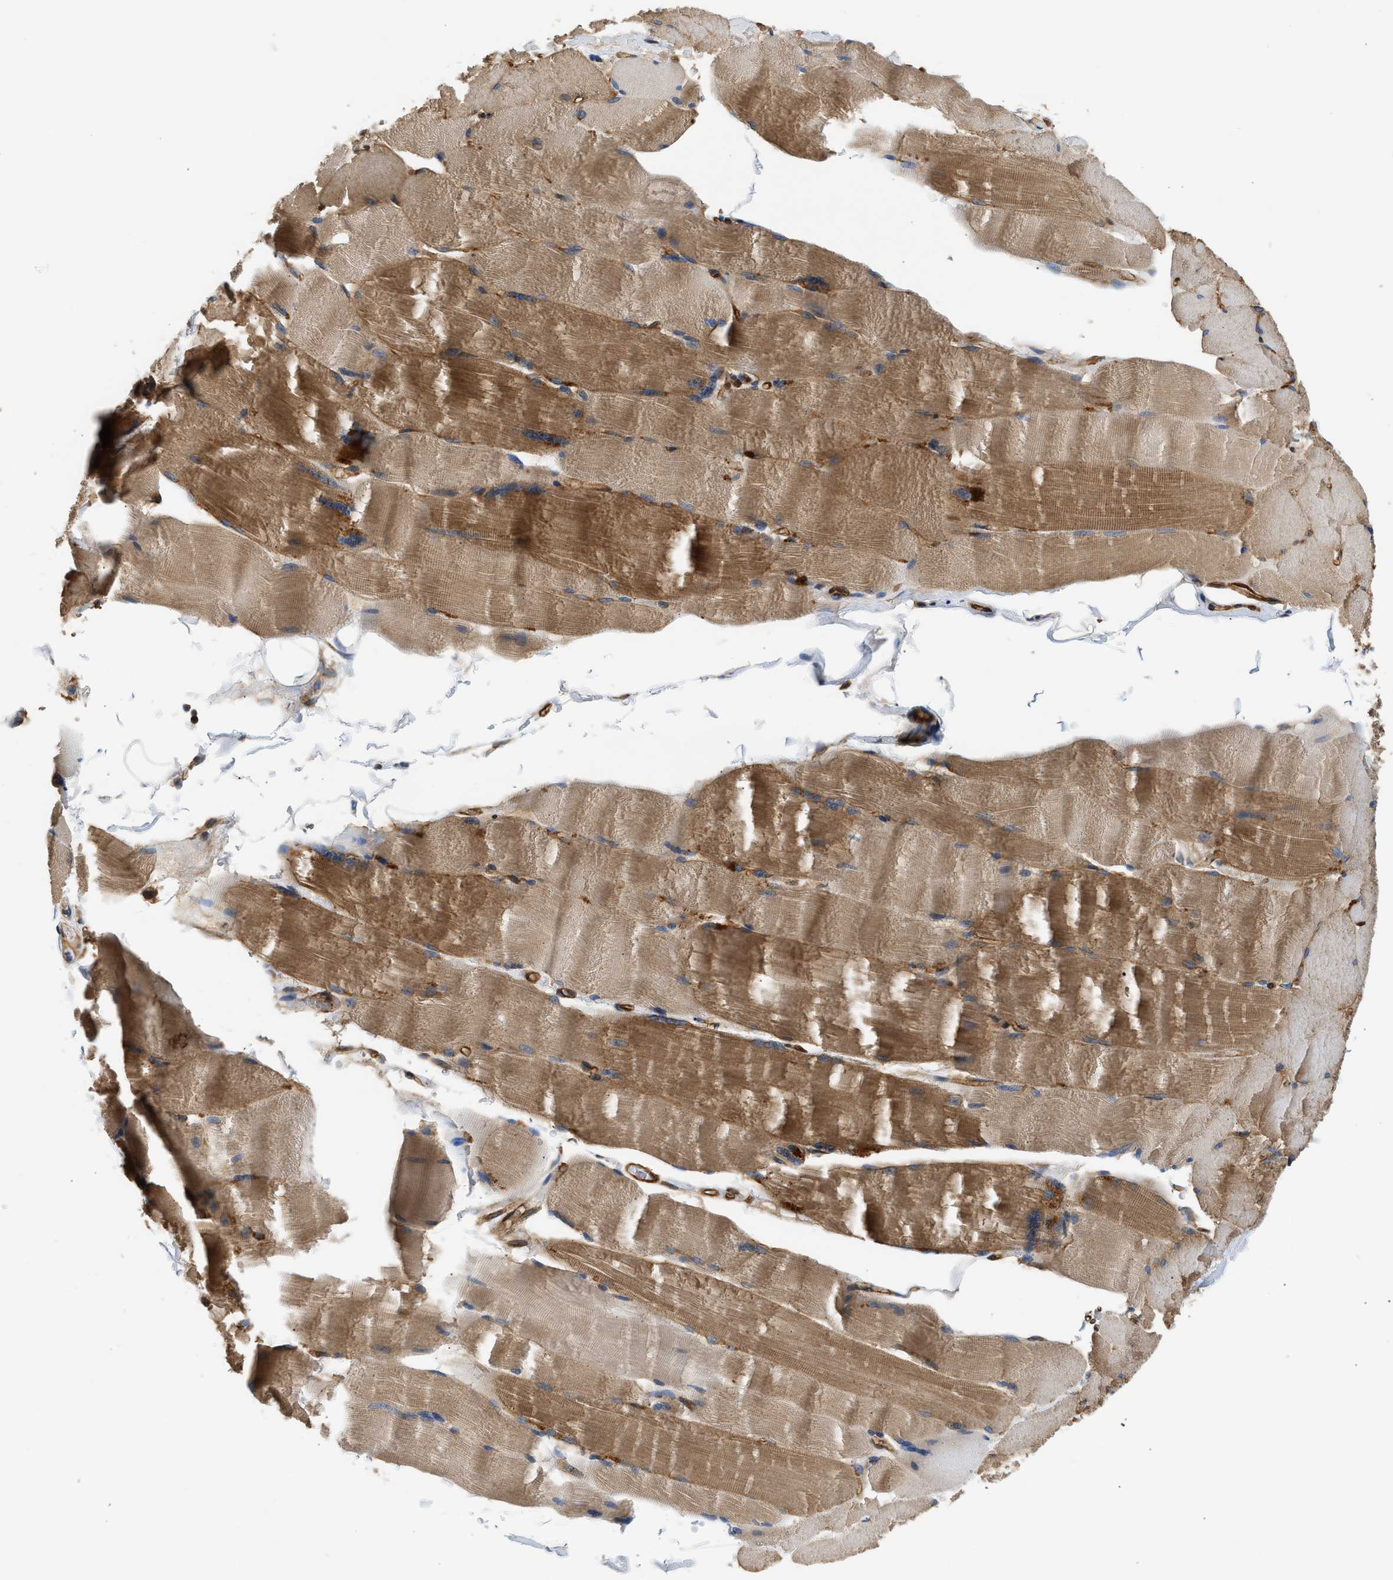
{"staining": {"intensity": "moderate", "quantity": ">75%", "location": "cytoplasmic/membranous"}, "tissue": "skeletal muscle", "cell_type": "Myocytes", "image_type": "normal", "snomed": [{"axis": "morphology", "description": "Normal tissue, NOS"}, {"axis": "topography", "description": "Skin"}, {"axis": "topography", "description": "Skeletal muscle"}], "caption": "Immunohistochemistry histopathology image of benign skeletal muscle stained for a protein (brown), which demonstrates medium levels of moderate cytoplasmic/membranous positivity in about >75% of myocytes.", "gene": "SAMD9L", "patient": {"sex": "male", "age": 83}}